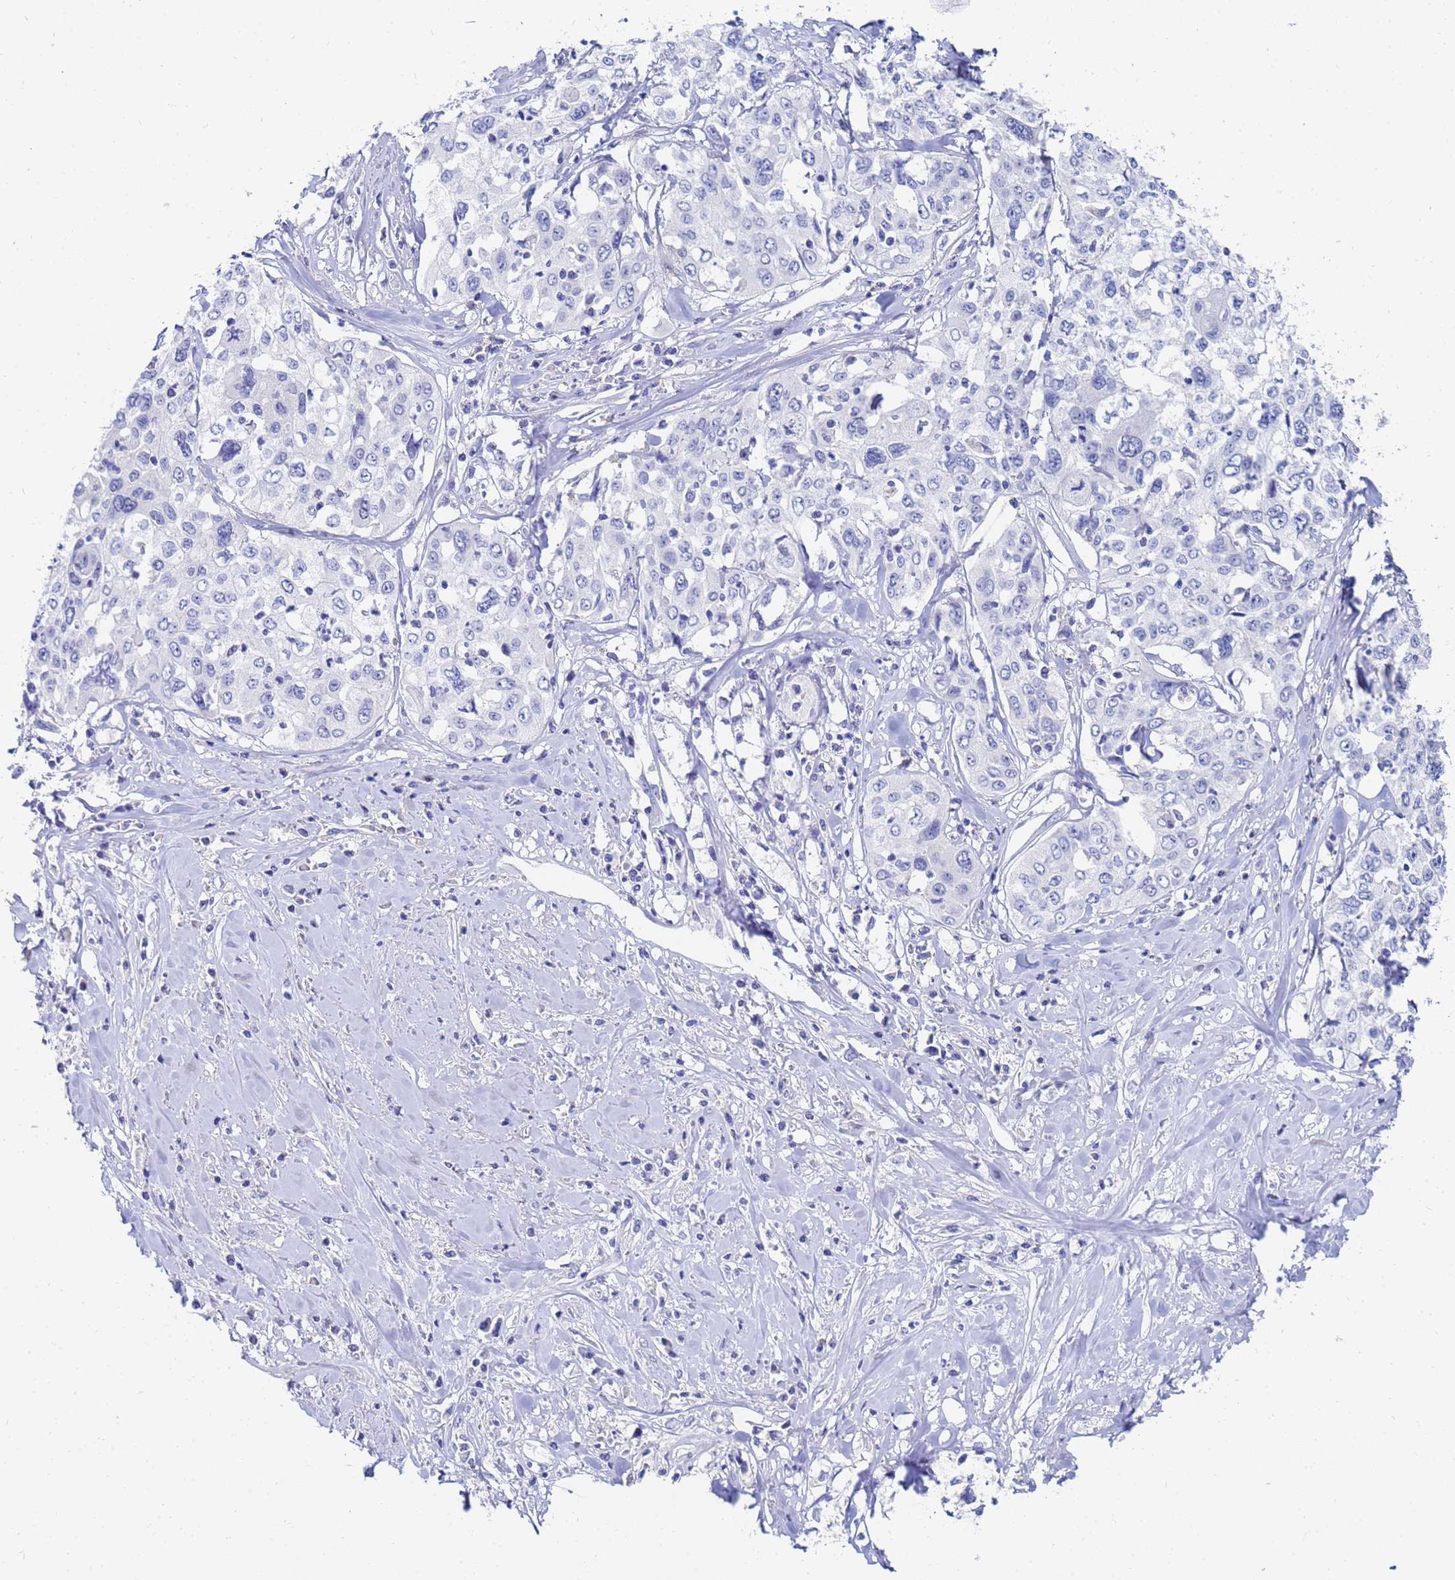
{"staining": {"intensity": "negative", "quantity": "none", "location": "none"}, "tissue": "cervical cancer", "cell_type": "Tumor cells", "image_type": "cancer", "snomed": [{"axis": "morphology", "description": "Squamous cell carcinoma, NOS"}, {"axis": "topography", "description": "Cervix"}], "caption": "The photomicrograph displays no staining of tumor cells in cervical cancer (squamous cell carcinoma).", "gene": "C2orf72", "patient": {"sex": "female", "age": 31}}